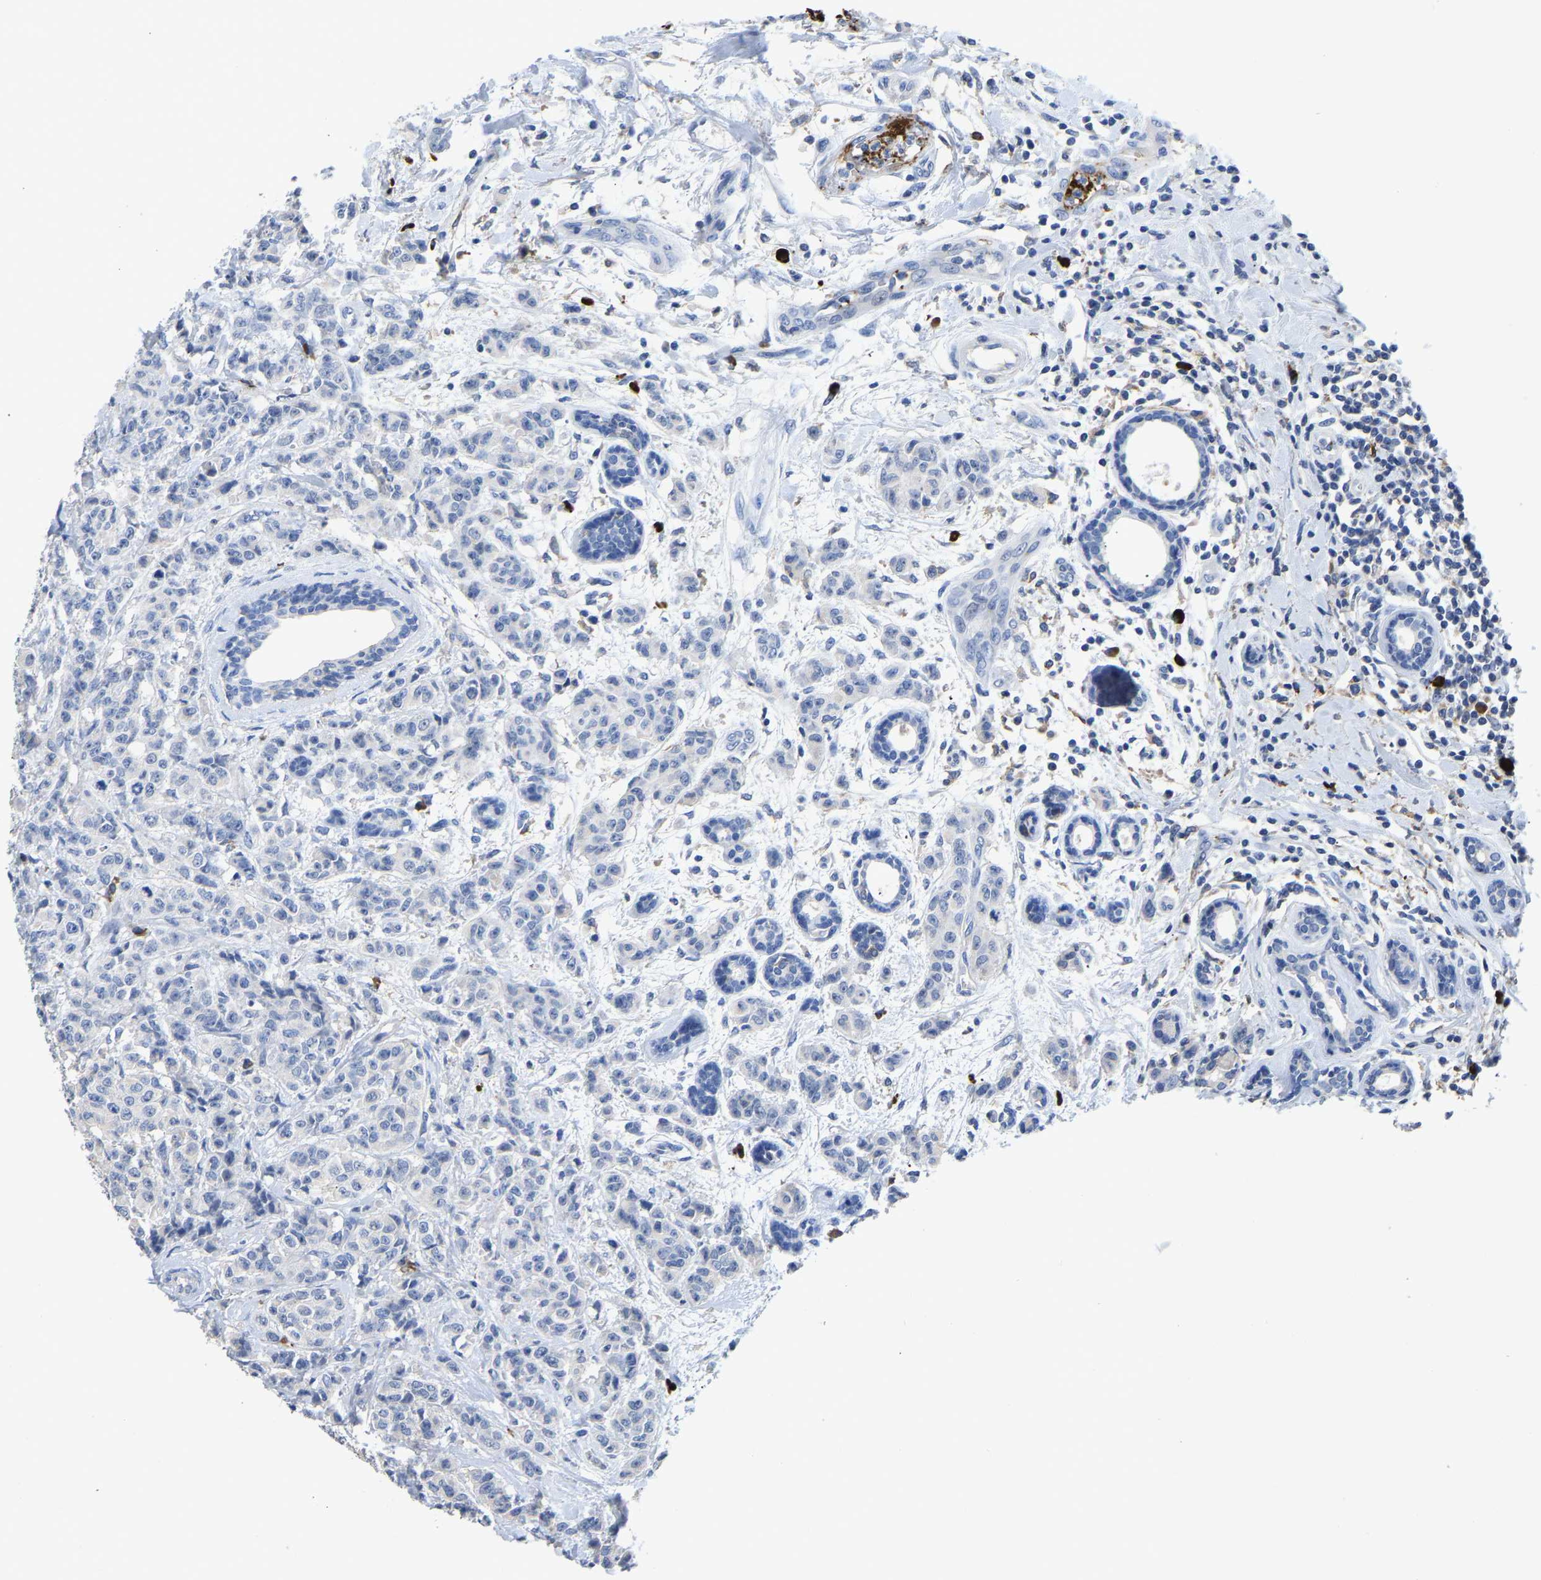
{"staining": {"intensity": "negative", "quantity": "none", "location": "none"}, "tissue": "breast cancer", "cell_type": "Tumor cells", "image_type": "cancer", "snomed": [{"axis": "morphology", "description": "Normal tissue, NOS"}, {"axis": "morphology", "description": "Duct carcinoma"}, {"axis": "topography", "description": "Breast"}], "caption": "Breast cancer was stained to show a protein in brown. There is no significant staining in tumor cells.", "gene": "FGF18", "patient": {"sex": "female", "age": 40}}